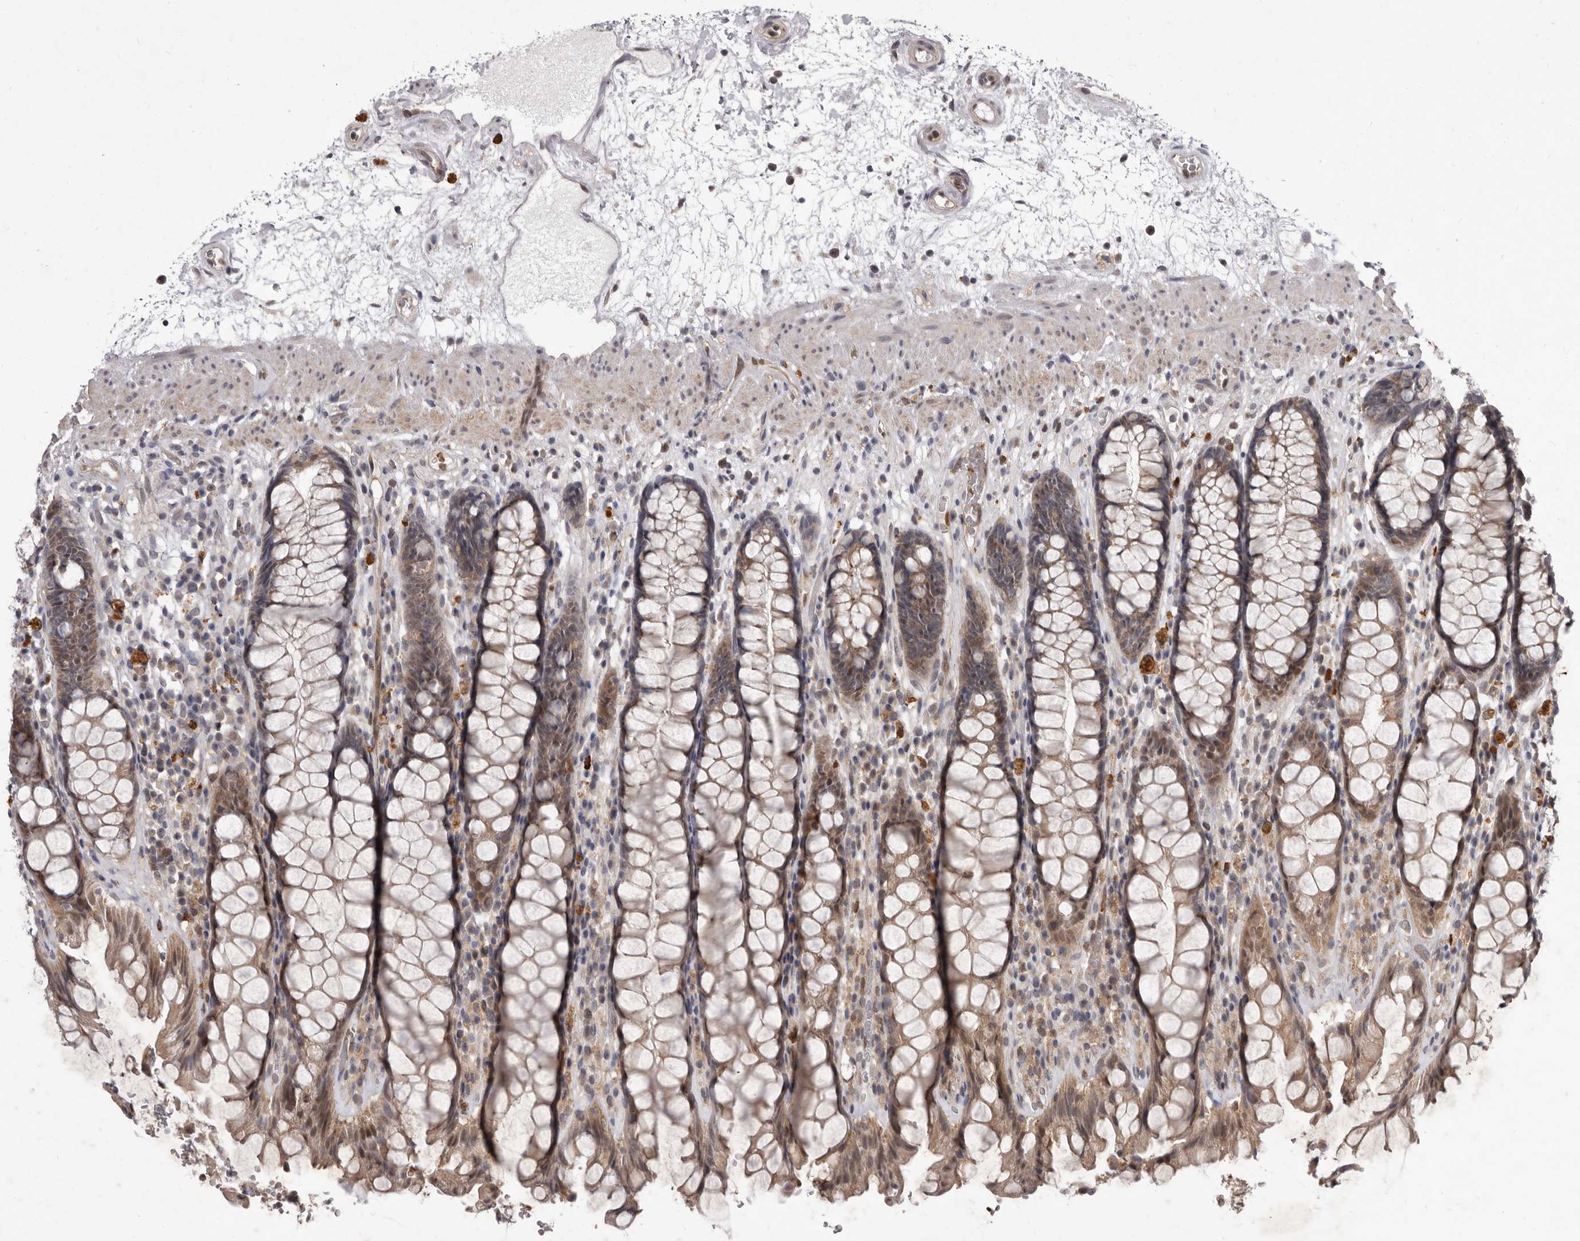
{"staining": {"intensity": "moderate", "quantity": ">75%", "location": "cytoplasmic/membranous,nuclear"}, "tissue": "rectum", "cell_type": "Glandular cells", "image_type": "normal", "snomed": [{"axis": "morphology", "description": "Normal tissue, NOS"}, {"axis": "topography", "description": "Rectum"}], "caption": "This histopathology image displays immunohistochemistry (IHC) staining of unremarkable human rectum, with medium moderate cytoplasmic/membranous,nuclear positivity in approximately >75% of glandular cells.", "gene": "ACLY", "patient": {"sex": "male", "age": 64}}